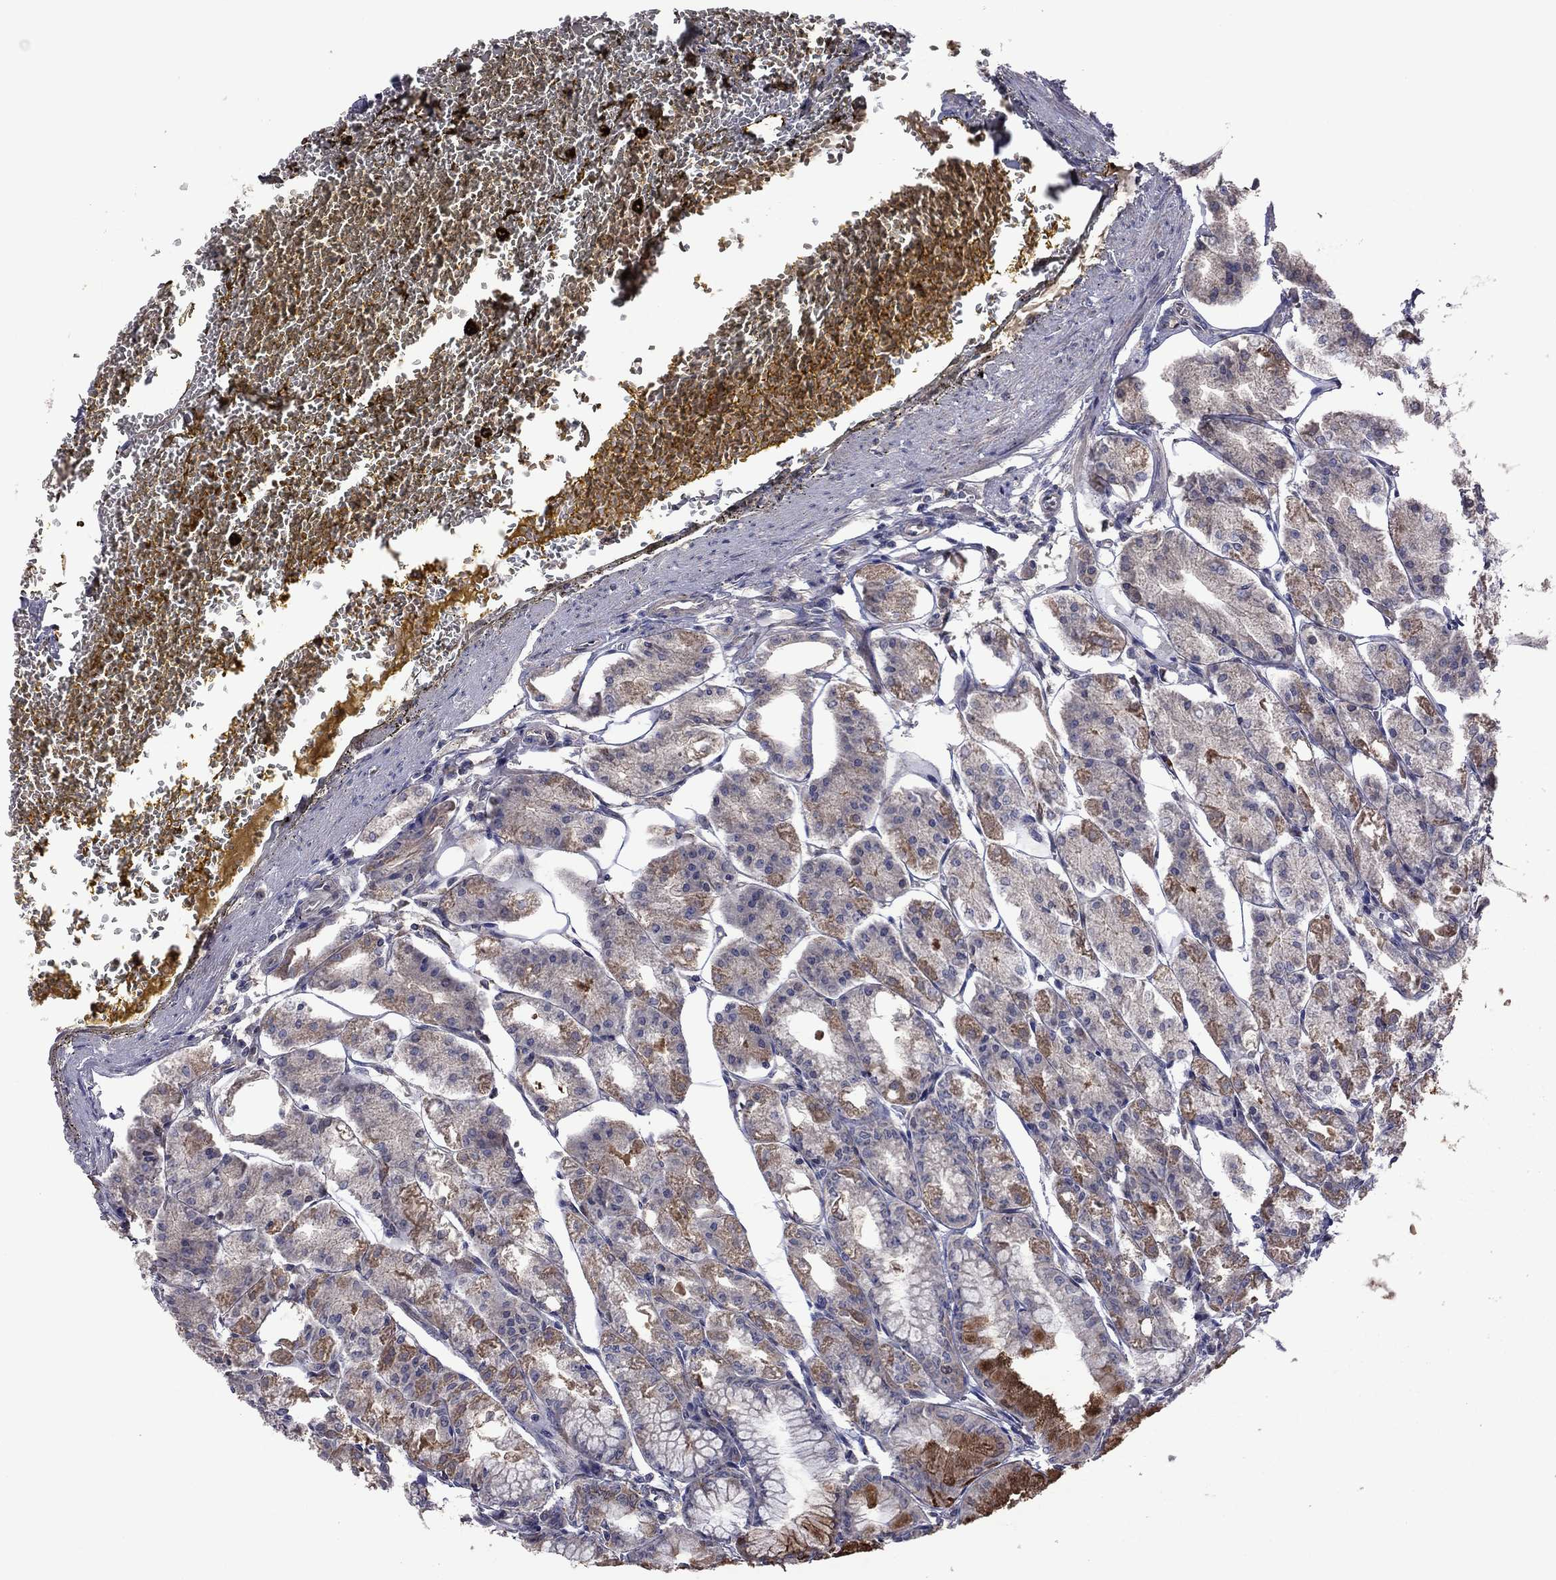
{"staining": {"intensity": "strong", "quantity": "25%-75%", "location": "cytoplasmic/membranous"}, "tissue": "stomach", "cell_type": "Glandular cells", "image_type": "normal", "snomed": [{"axis": "morphology", "description": "Normal tissue, NOS"}, {"axis": "topography", "description": "Stomach, lower"}], "caption": "Brown immunohistochemical staining in benign stomach demonstrates strong cytoplasmic/membranous staining in about 25%-75% of glandular cells. The protein is shown in brown color, while the nuclei are stained blue.", "gene": "GPAA1", "patient": {"sex": "male", "age": 71}}